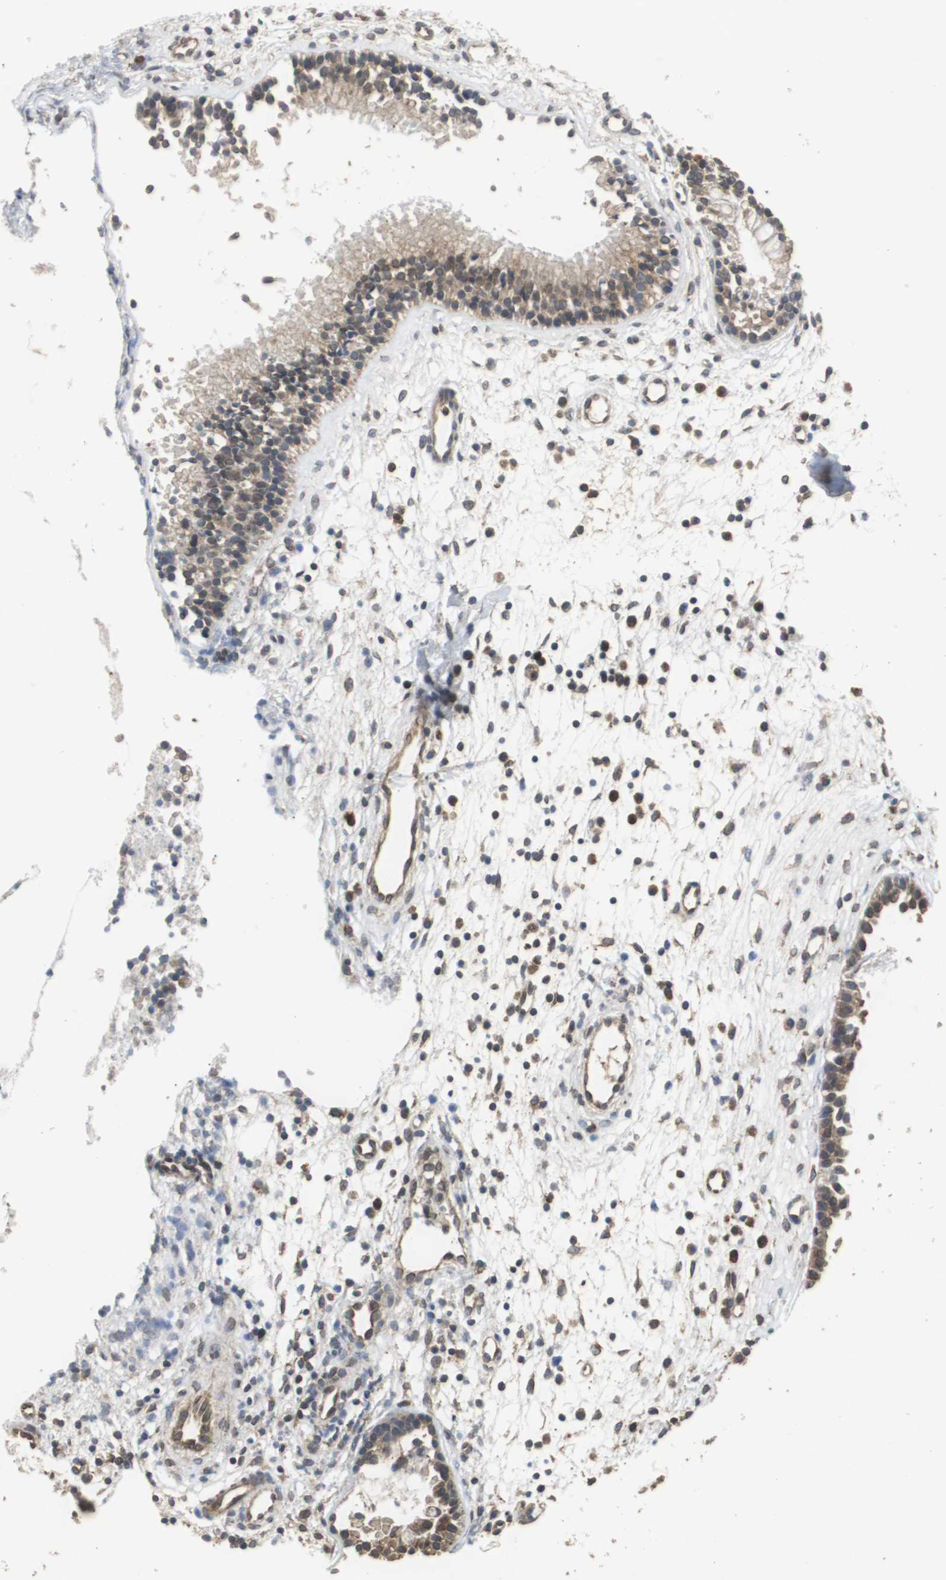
{"staining": {"intensity": "moderate", "quantity": "25%-75%", "location": "cytoplasmic/membranous"}, "tissue": "nasopharynx", "cell_type": "Respiratory epithelial cells", "image_type": "normal", "snomed": [{"axis": "morphology", "description": "Normal tissue, NOS"}, {"axis": "topography", "description": "Nasopharynx"}], "caption": "Immunohistochemistry histopathology image of normal human nasopharynx stained for a protein (brown), which reveals medium levels of moderate cytoplasmic/membranous expression in about 25%-75% of respiratory epithelial cells.", "gene": "VBP1", "patient": {"sex": "male", "age": 21}}